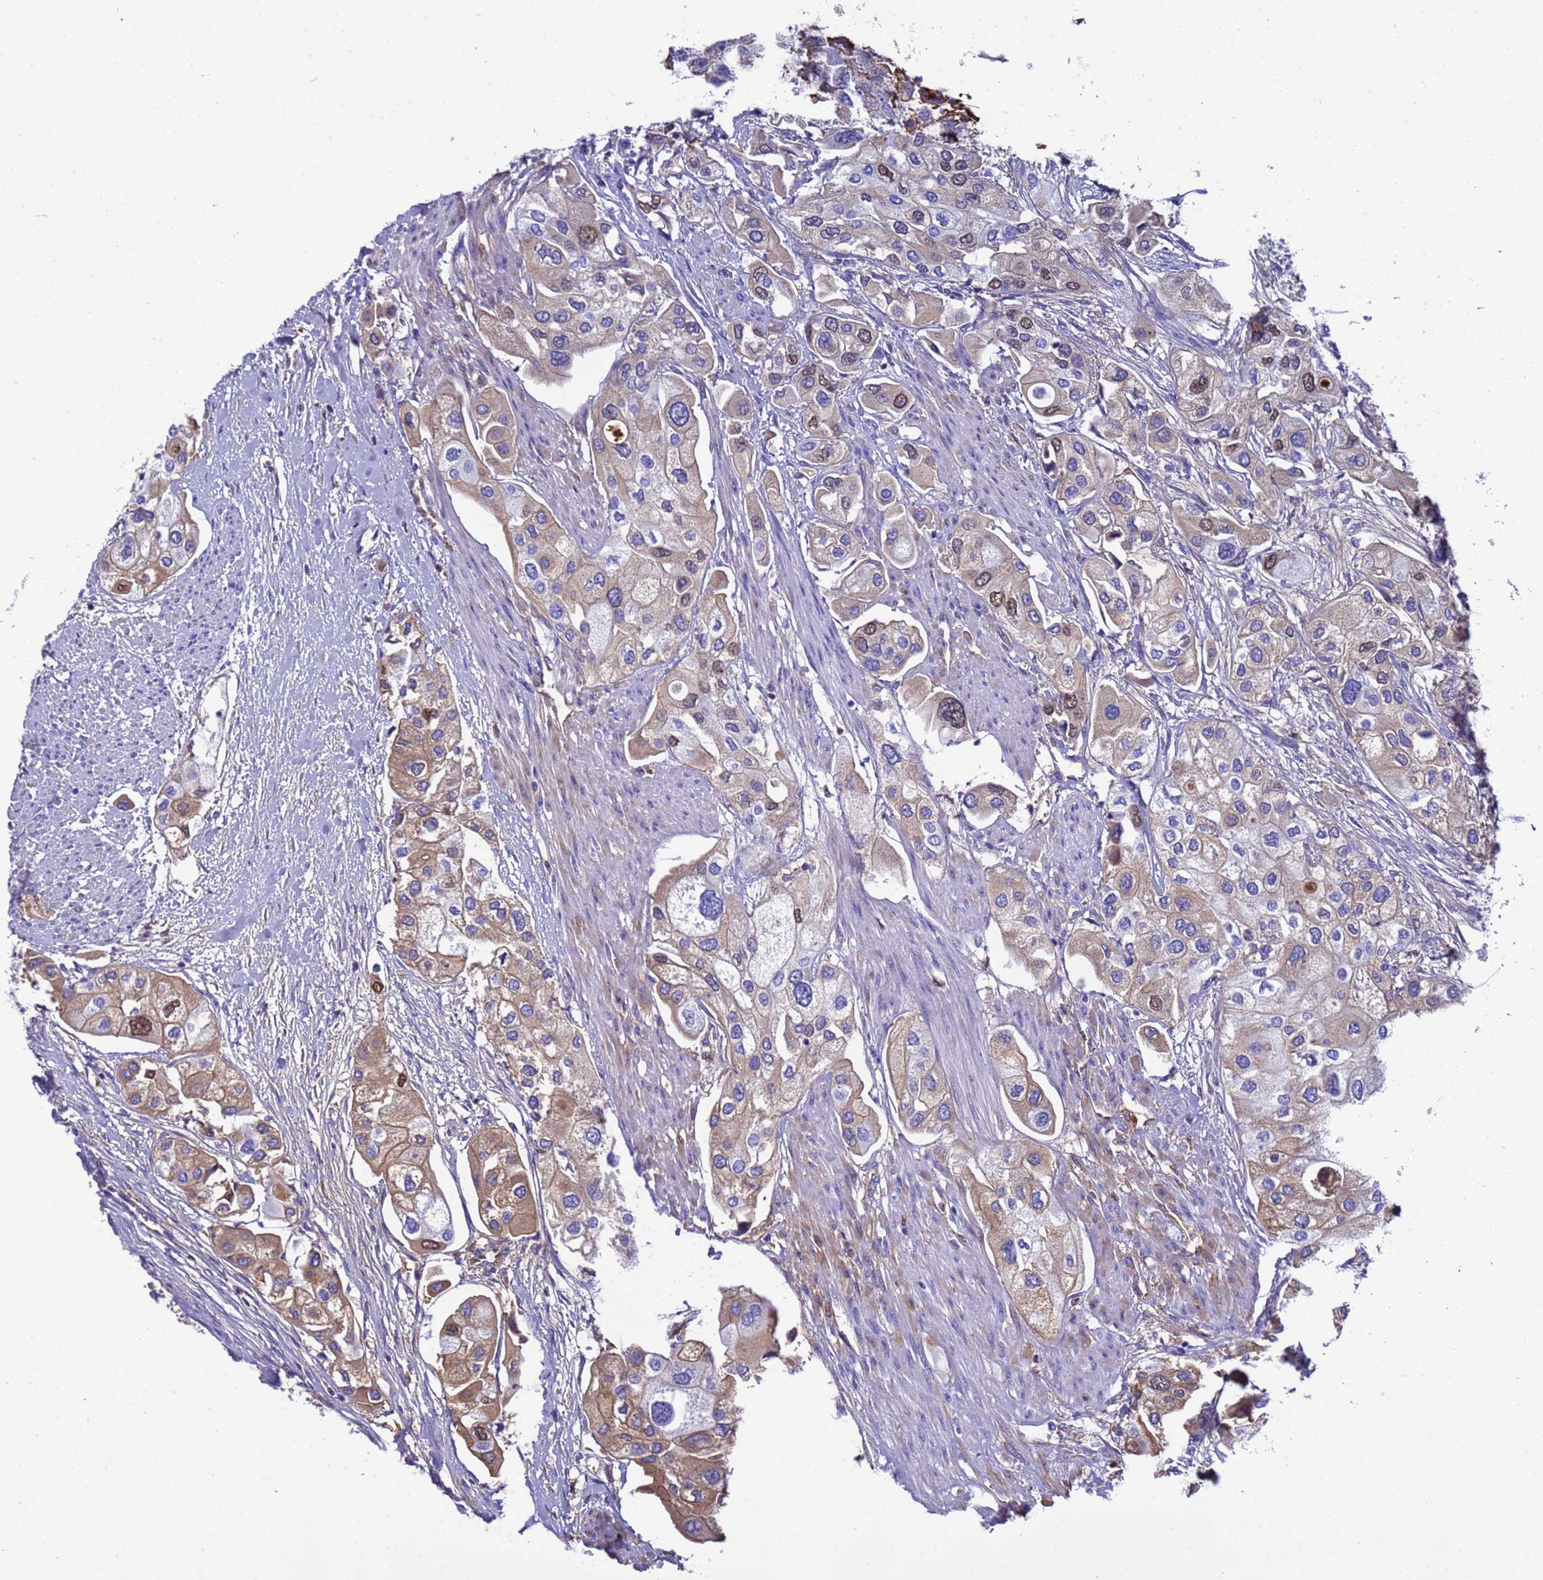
{"staining": {"intensity": "moderate", "quantity": "25%-75%", "location": "cytoplasmic/membranous,nuclear"}, "tissue": "urothelial cancer", "cell_type": "Tumor cells", "image_type": "cancer", "snomed": [{"axis": "morphology", "description": "Urothelial carcinoma, High grade"}, {"axis": "topography", "description": "Urinary bladder"}], "caption": "Protein expression by IHC reveals moderate cytoplasmic/membranous and nuclear positivity in about 25%-75% of tumor cells in urothelial carcinoma (high-grade).", "gene": "H1-7", "patient": {"sex": "male", "age": 64}}